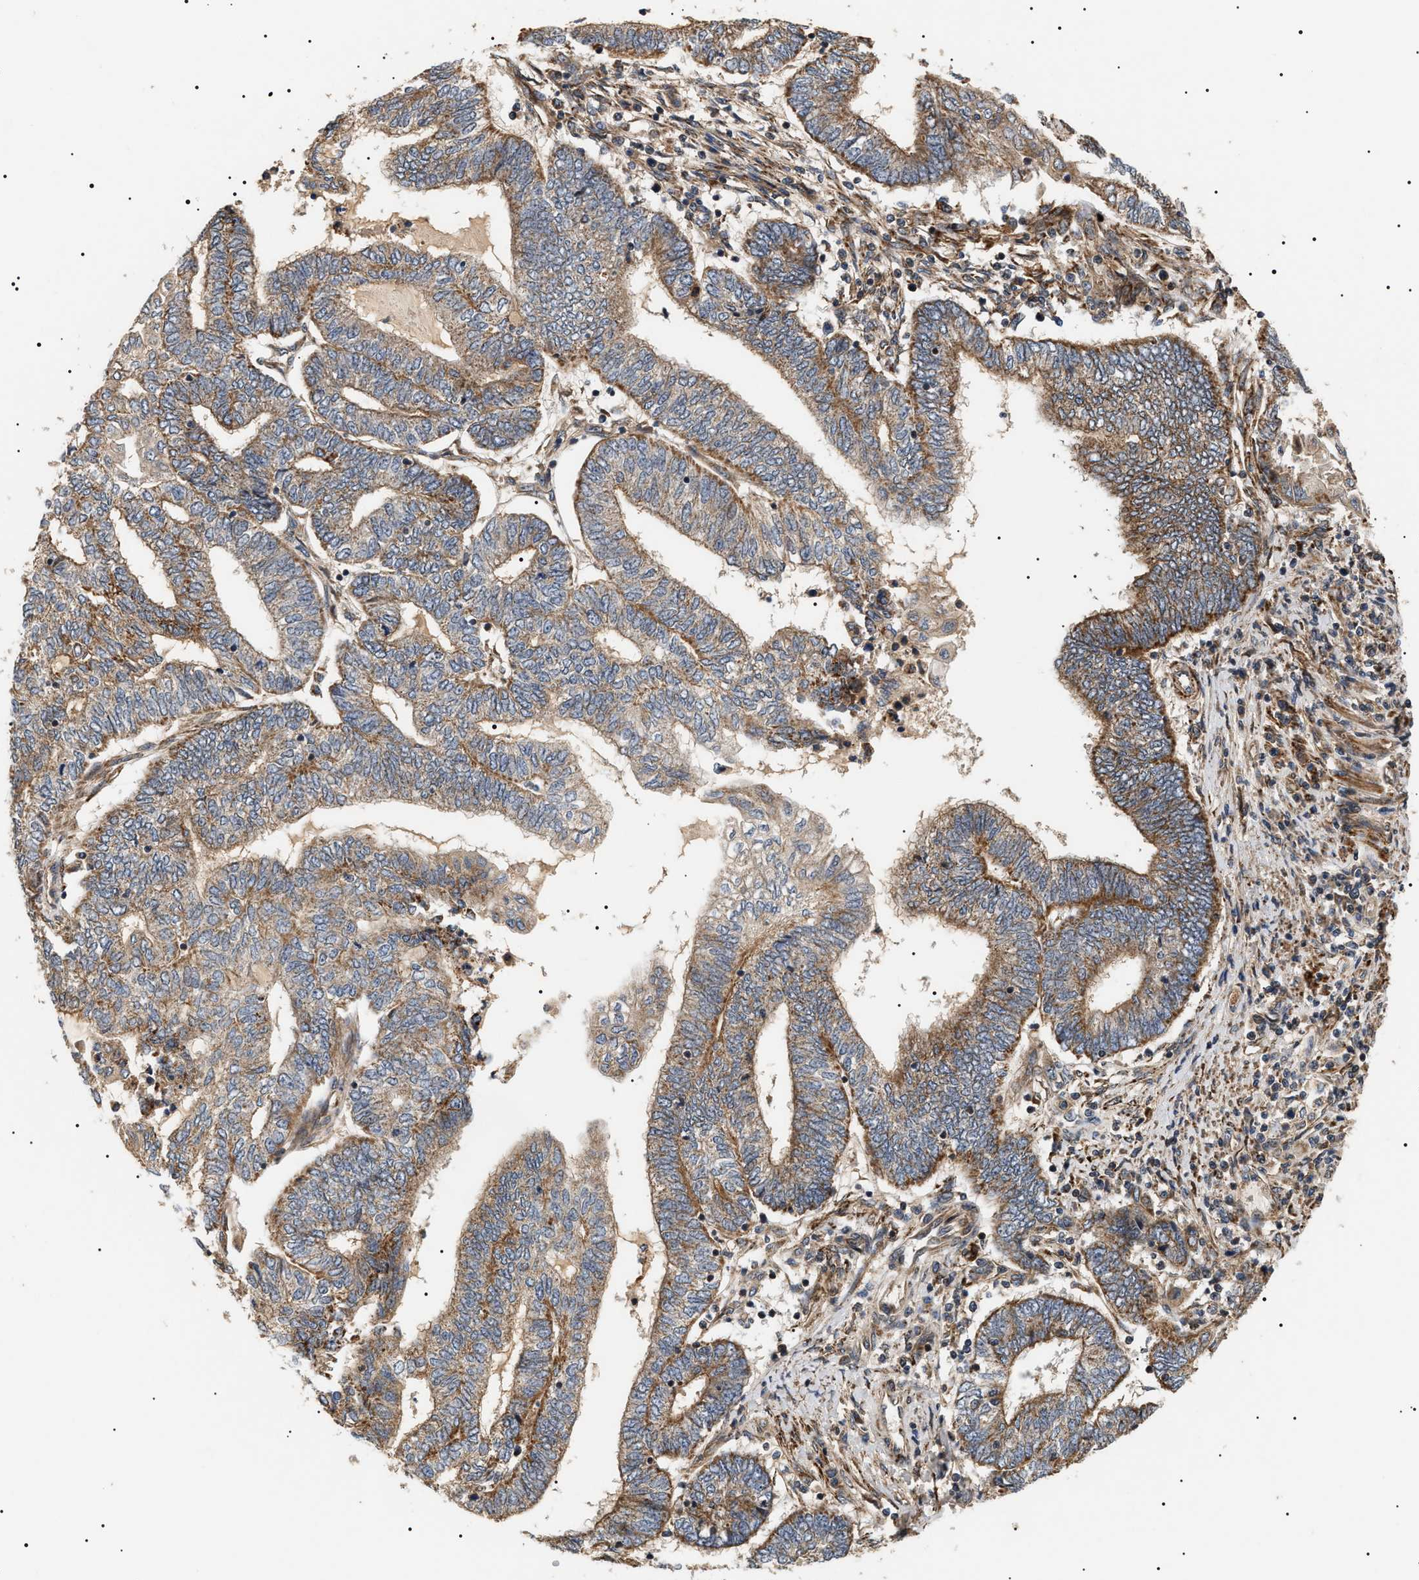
{"staining": {"intensity": "moderate", "quantity": ">75%", "location": "cytoplasmic/membranous"}, "tissue": "endometrial cancer", "cell_type": "Tumor cells", "image_type": "cancer", "snomed": [{"axis": "morphology", "description": "Adenocarcinoma, NOS"}, {"axis": "topography", "description": "Uterus"}, {"axis": "topography", "description": "Endometrium"}], "caption": "The photomicrograph exhibits immunohistochemical staining of endometrial adenocarcinoma. There is moderate cytoplasmic/membranous staining is appreciated in approximately >75% of tumor cells. The staining was performed using DAB (3,3'-diaminobenzidine) to visualize the protein expression in brown, while the nuclei were stained in blue with hematoxylin (Magnification: 20x).", "gene": "ZBTB26", "patient": {"sex": "female", "age": 70}}